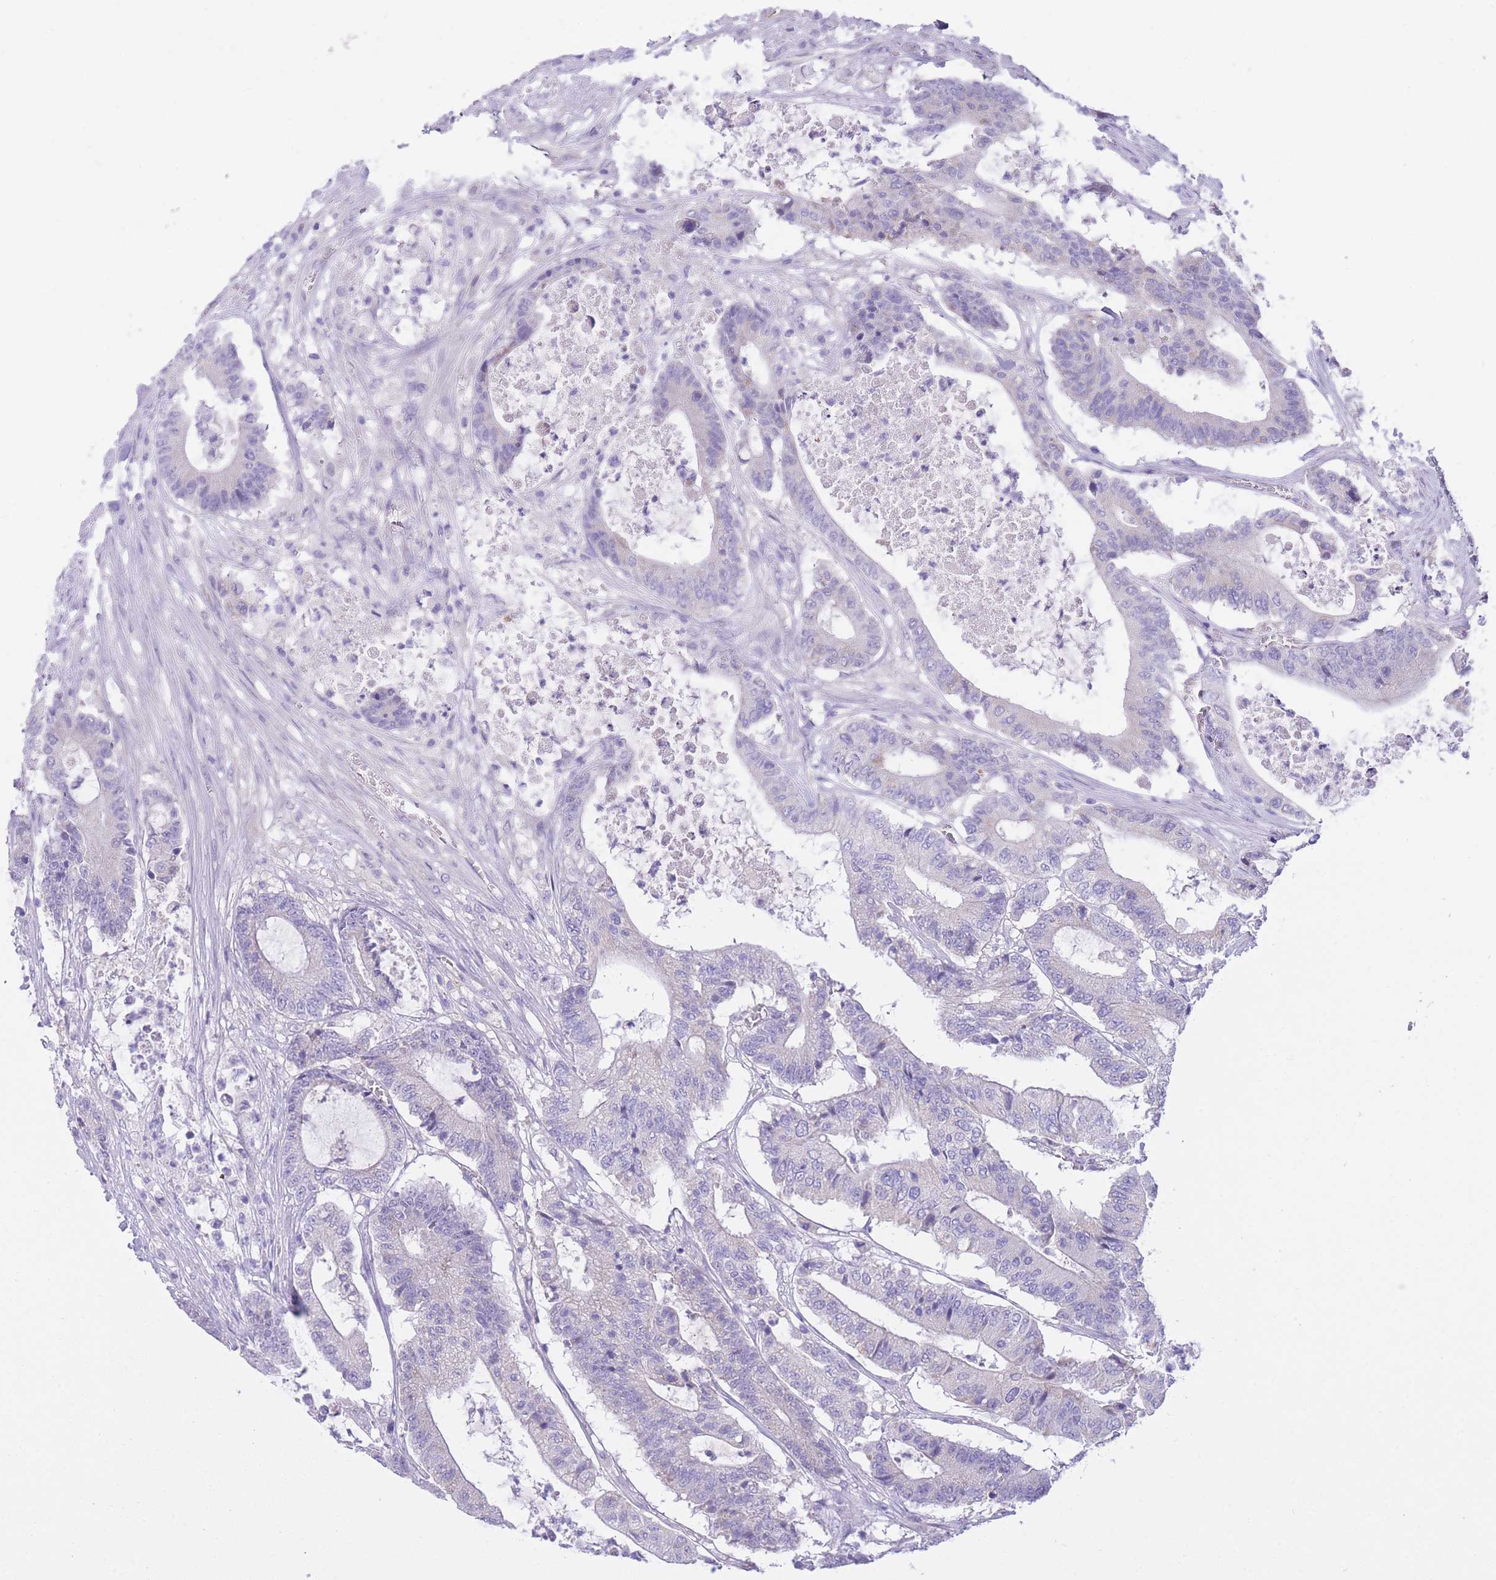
{"staining": {"intensity": "negative", "quantity": "none", "location": "none"}, "tissue": "colorectal cancer", "cell_type": "Tumor cells", "image_type": "cancer", "snomed": [{"axis": "morphology", "description": "Adenocarcinoma, NOS"}, {"axis": "topography", "description": "Colon"}], "caption": "A high-resolution image shows immunohistochemistry staining of colorectal cancer (adenocarcinoma), which exhibits no significant staining in tumor cells. (Stains: DAB IHC with hematoxylin counter stain, Microscopy: brightfield microscopy at high magnification).", "gene": "PGM1", "patient": {"sex": "female", "age": 84}}